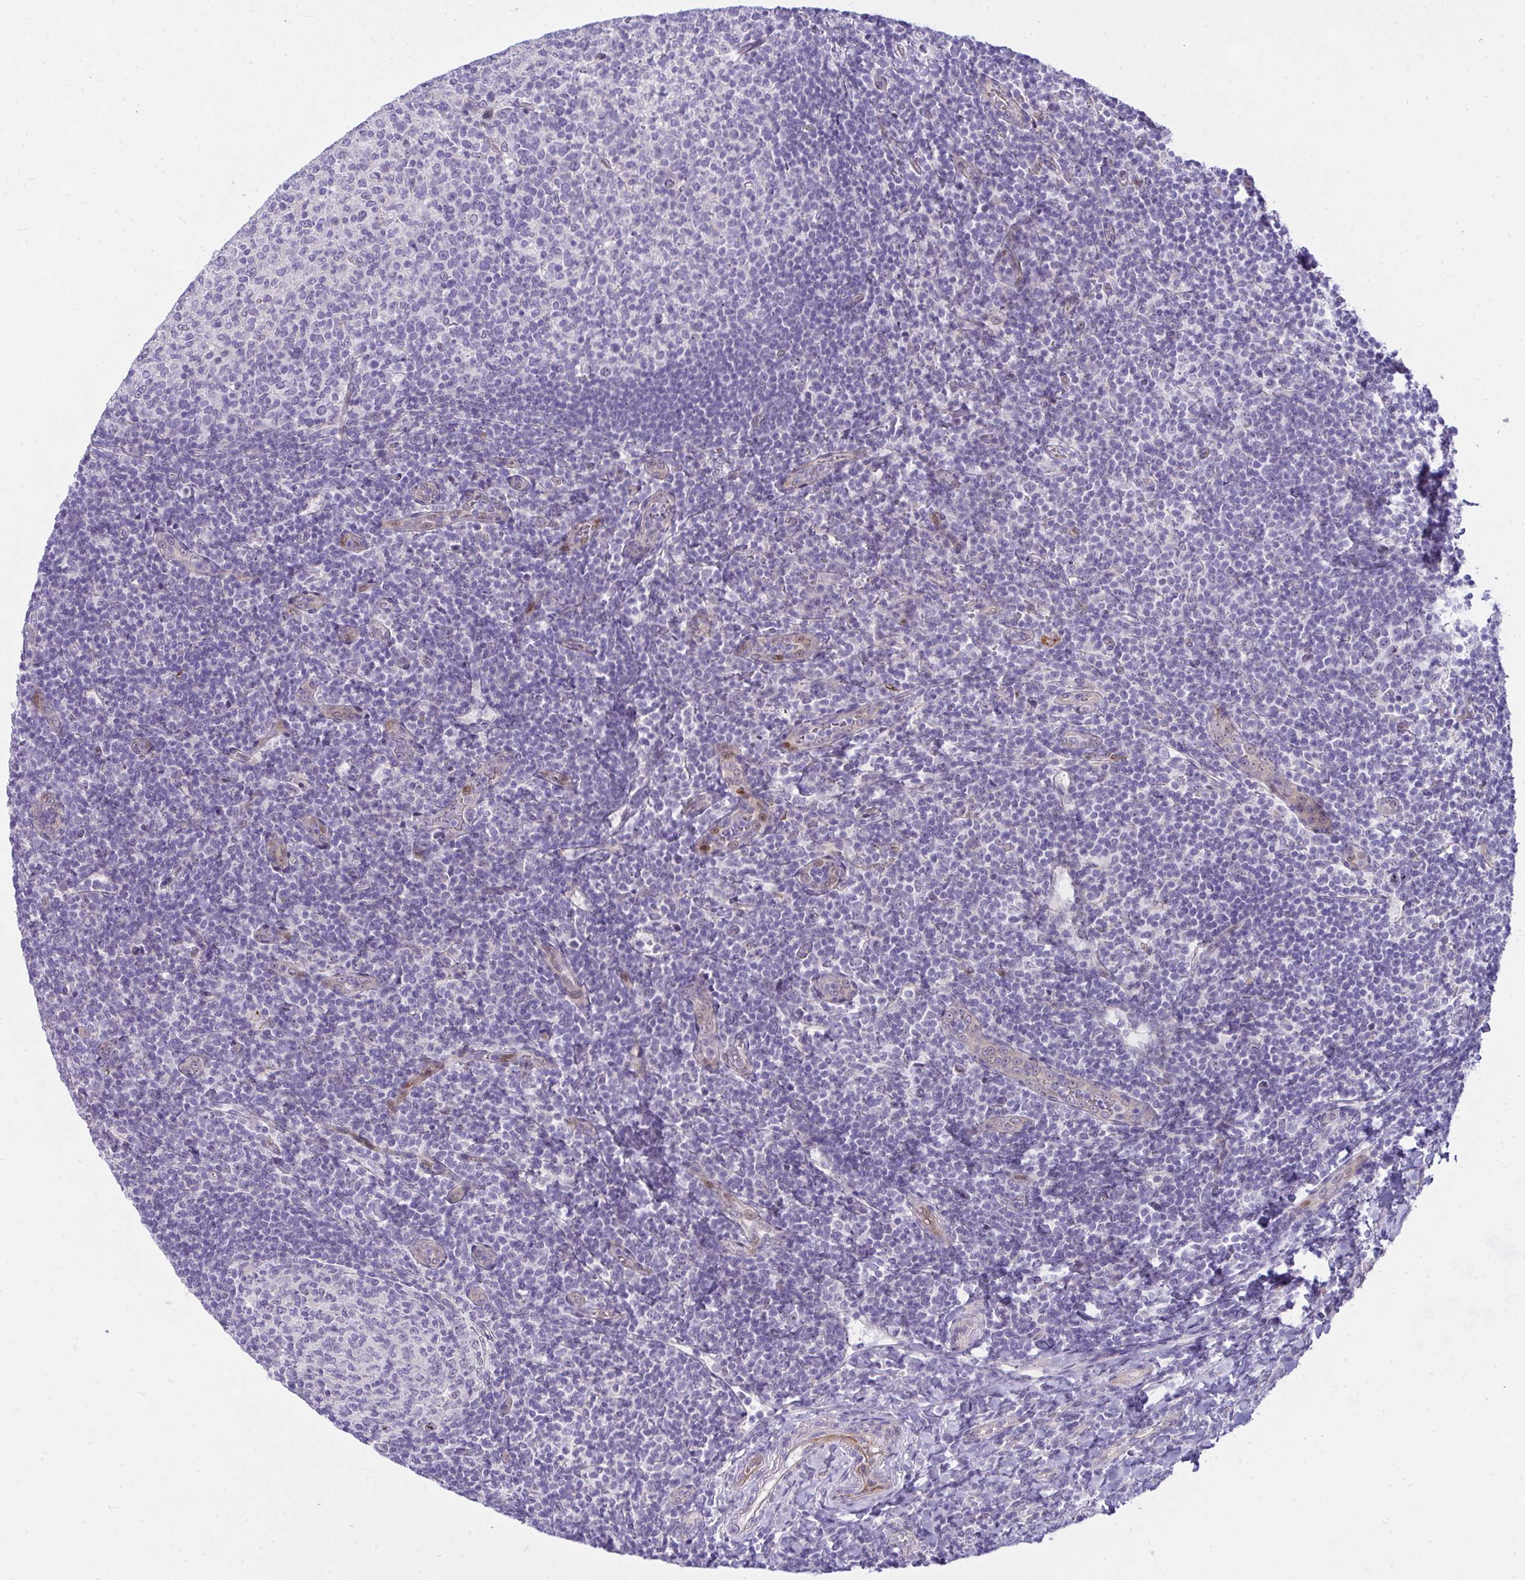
{"staining": {"intensity": "negative", "quantity": "none", "location": "none"}, "tissue": "tonsil", "cell_type": "Germinal center cells", "image_type": "normal", "snomed": [{"axis": "morphology", "description": "Normal tissue, NOS"}, {"axis": "topography", "description": "Tonsil"}], "caption": "High magnification brightfield microscopy of unremarkable tonsil stained with DAB (brown) and counterstained with hematoxylin (blue): germinal center cells show no significant positivity. (DAB (3,3'-diaminobenzidine) immunohistochemistry (IHC), high magnification).", "gene": "NFXL1", "patient": {"sex": "female", "age": 10}}